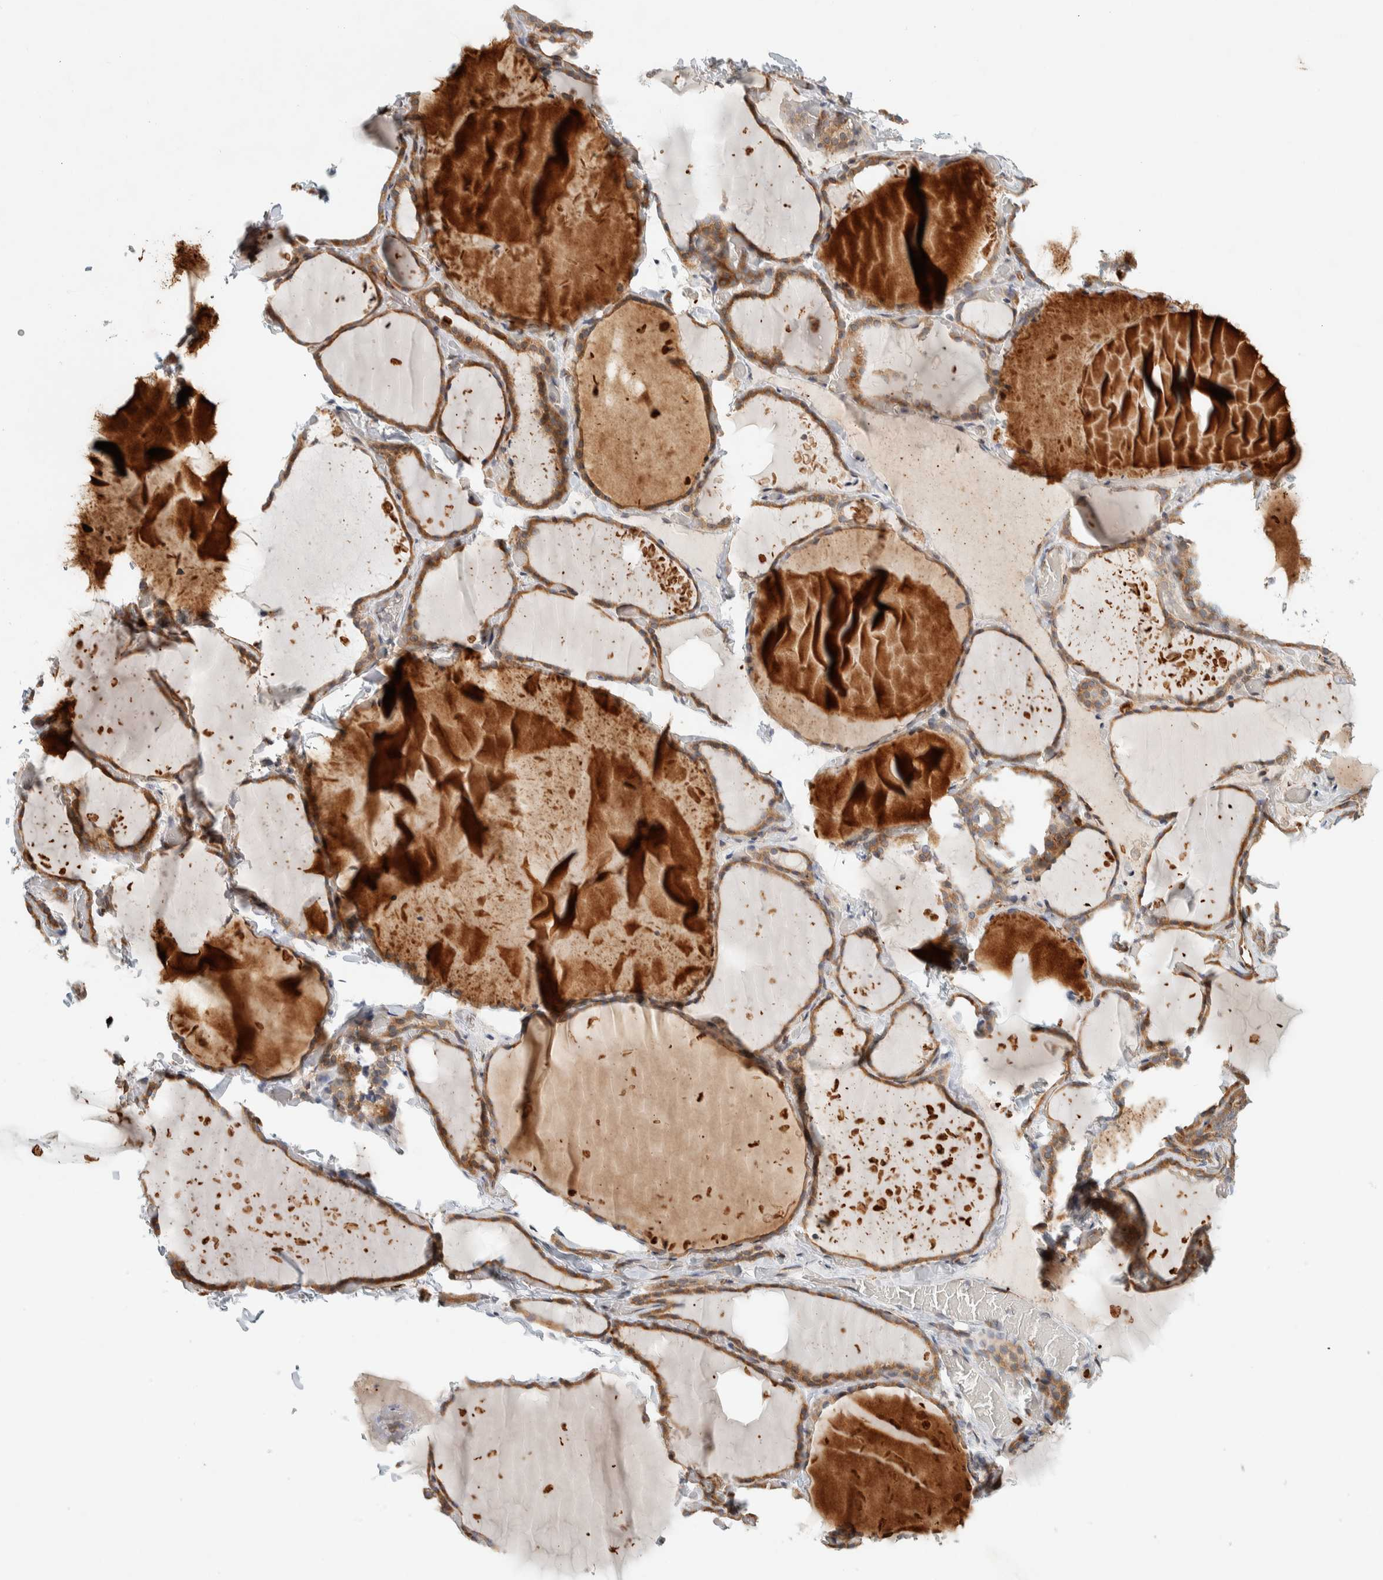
{"staining": {"intensity": "moderate", "quantity": ">75%", "location": "cytoplasmic/membranous"}, "tissue": "thyroid gland", "cell_type": "Glandular cells", "image_type": "normal", "snomed": [{"axis": "morphology", "description": "Normal tissue, NOS"}, {"axis": "topography", "description": "Thyroid gland"}], "caption": "Protein staining of benign thyroid gland exhibits moderate cytoplasmic/membranous staining in approximately >75% of glandular cells. The protein is stained brown, and the nuclei are stained in blue (DAB IHC with brightfield microscopy, high magnification).", "gene": "LLGL2", "patient": {"sex": "female", "age": 22}}